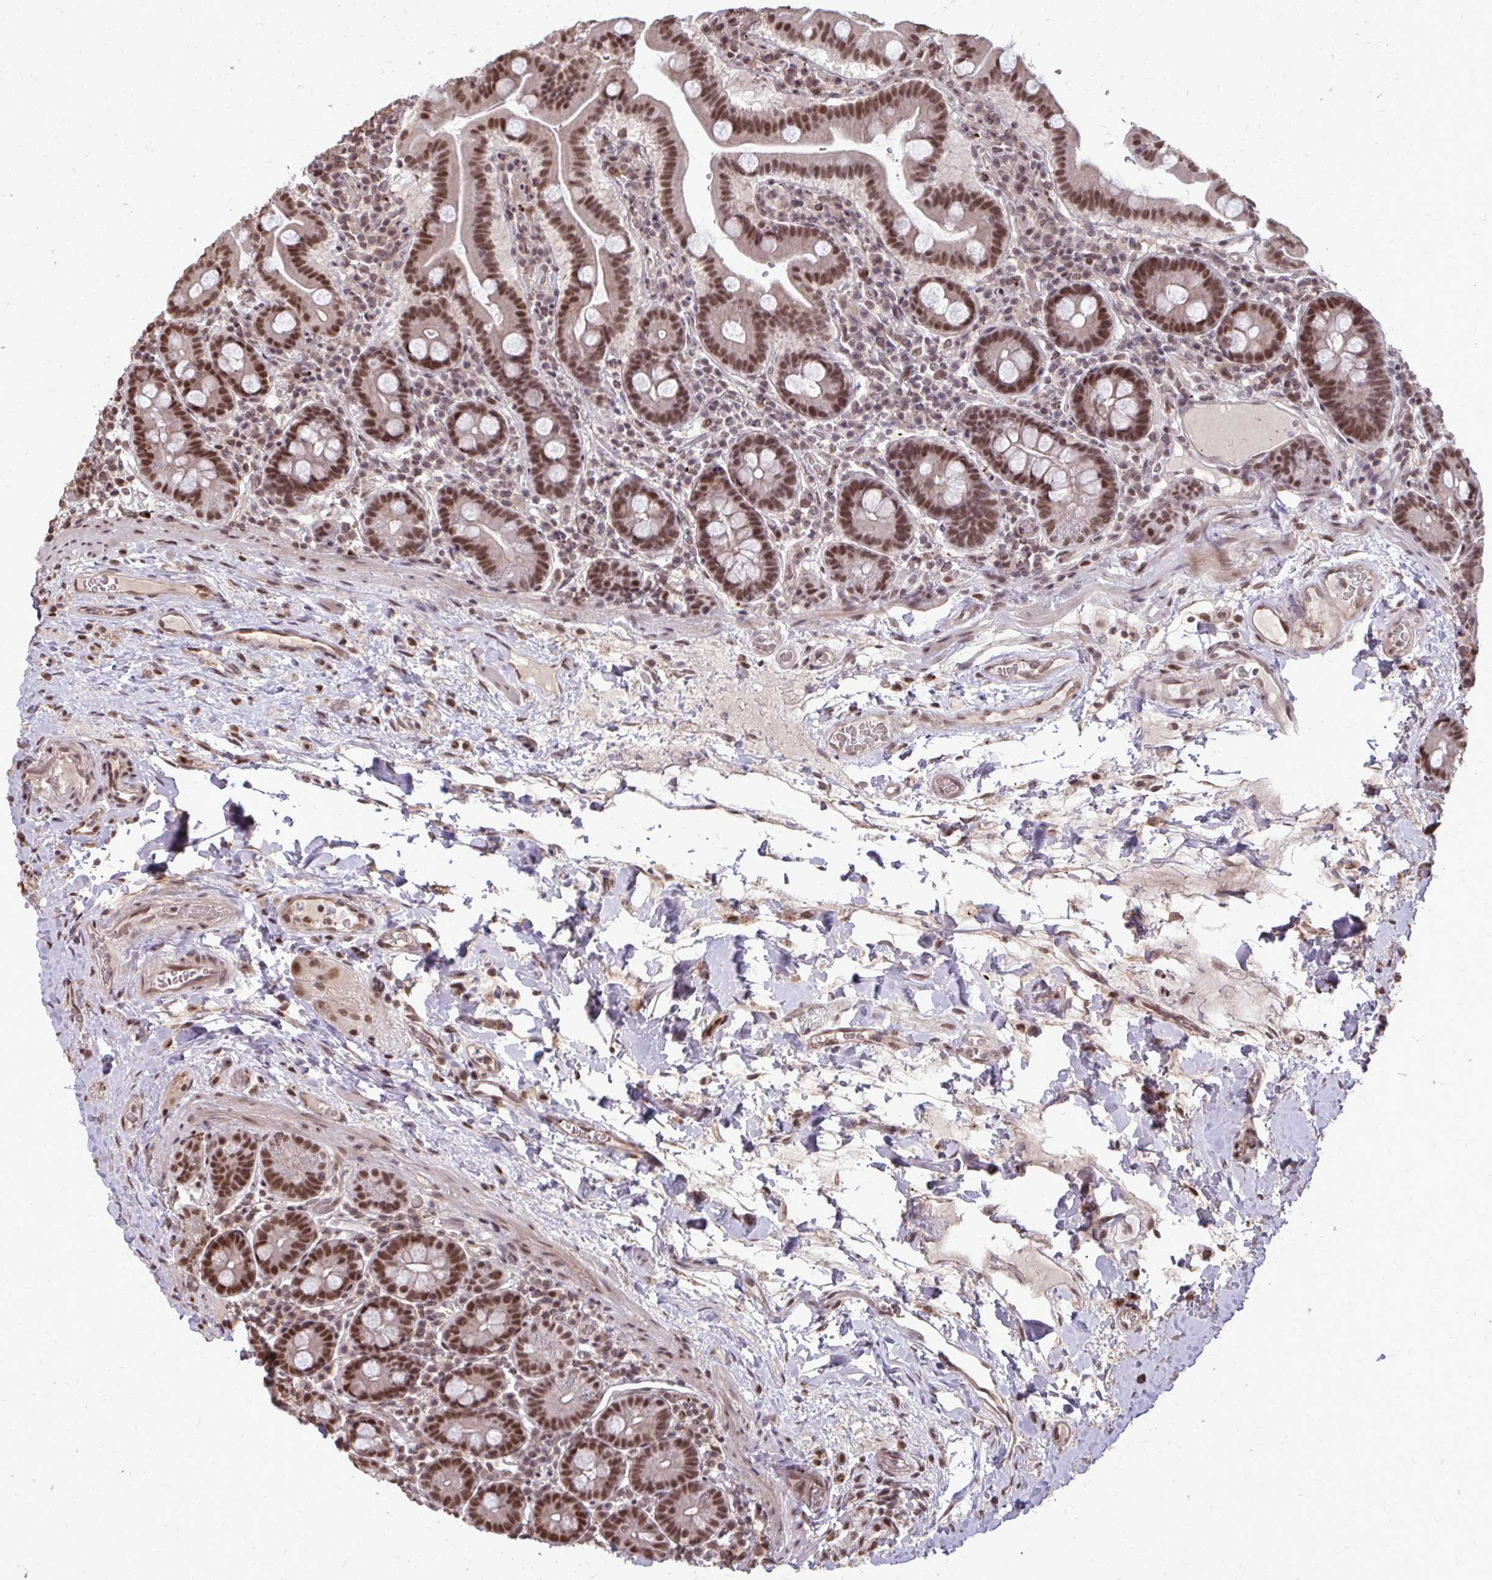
{"staining": {"intensity": "moderate", "quantity": ">75%", "location": "nuclear"}, "tissue": "small intestine", "cell_type": "Glandular cells", "image_type": "normal", "snomed": [{"axis": "morphology", "description": "Normal tissue, NOS"}, {"axis": "topography", "description": "Small intestine"}], "caption": "Approximately >75% of glandular cells in normal human small intestine reveal moderate nuclear protein expression as visualized by brown immunohistochemical staining.", "gene": "SS18", "patient": {"sex": "male", "age": 26}}